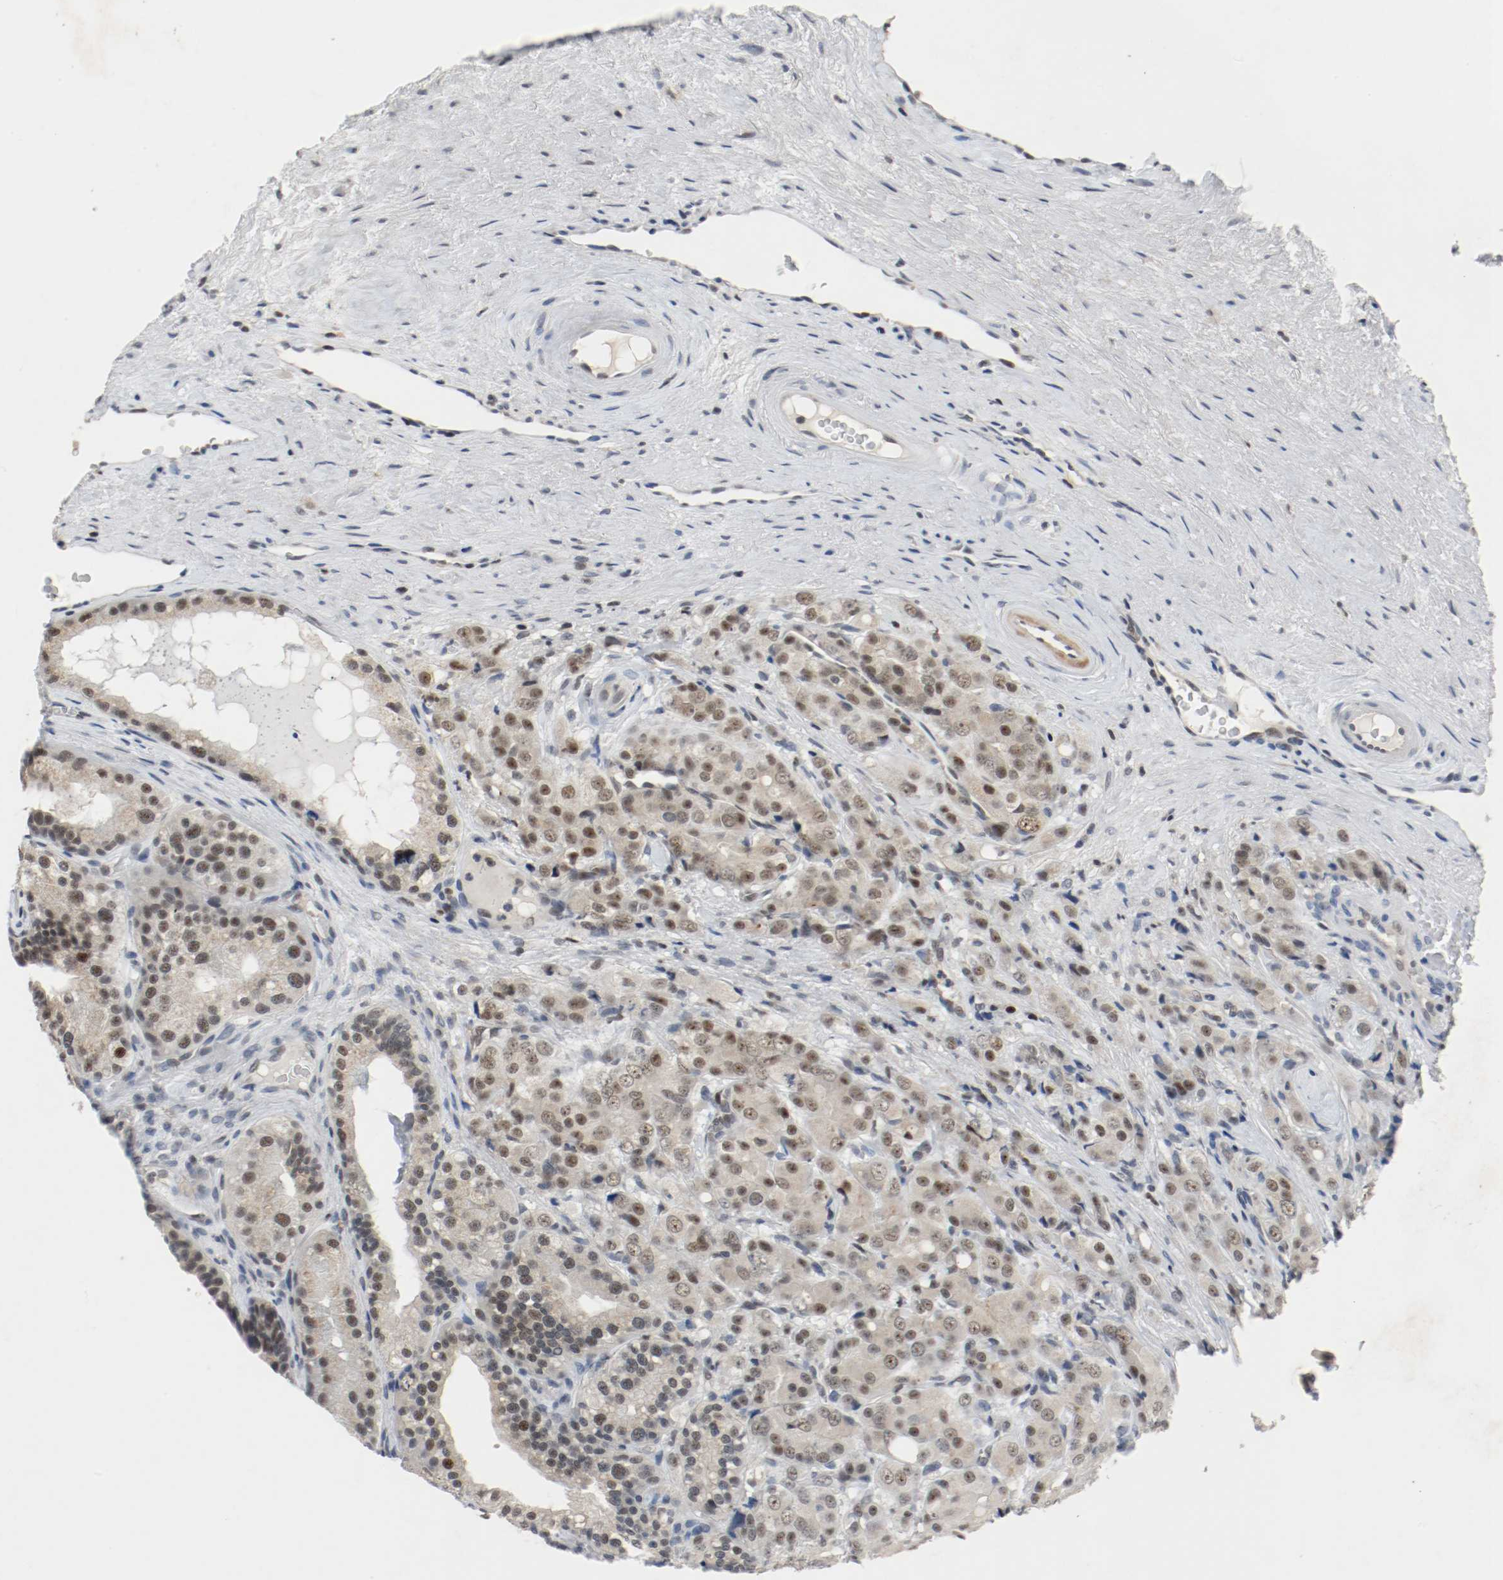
{"staining": {"intensity": "weak", "quantity": "<25%", "location": "nuclear"}, "tissue": "prostate cancer", "cell_type": "Tumor cells", "image_type": "cancer", "snomed": [{"axis": "morphology", "description": "Adenocarcinoma, High grade"}, {"axis": "topography", "description": "Prostate"}], "caption": "Tumor cells are negative for protein expression in human prostate cancer (high-grade adenocarcinoma).", "gene": "ASH1L", "patient": {"sex": "male", "age": 68}}